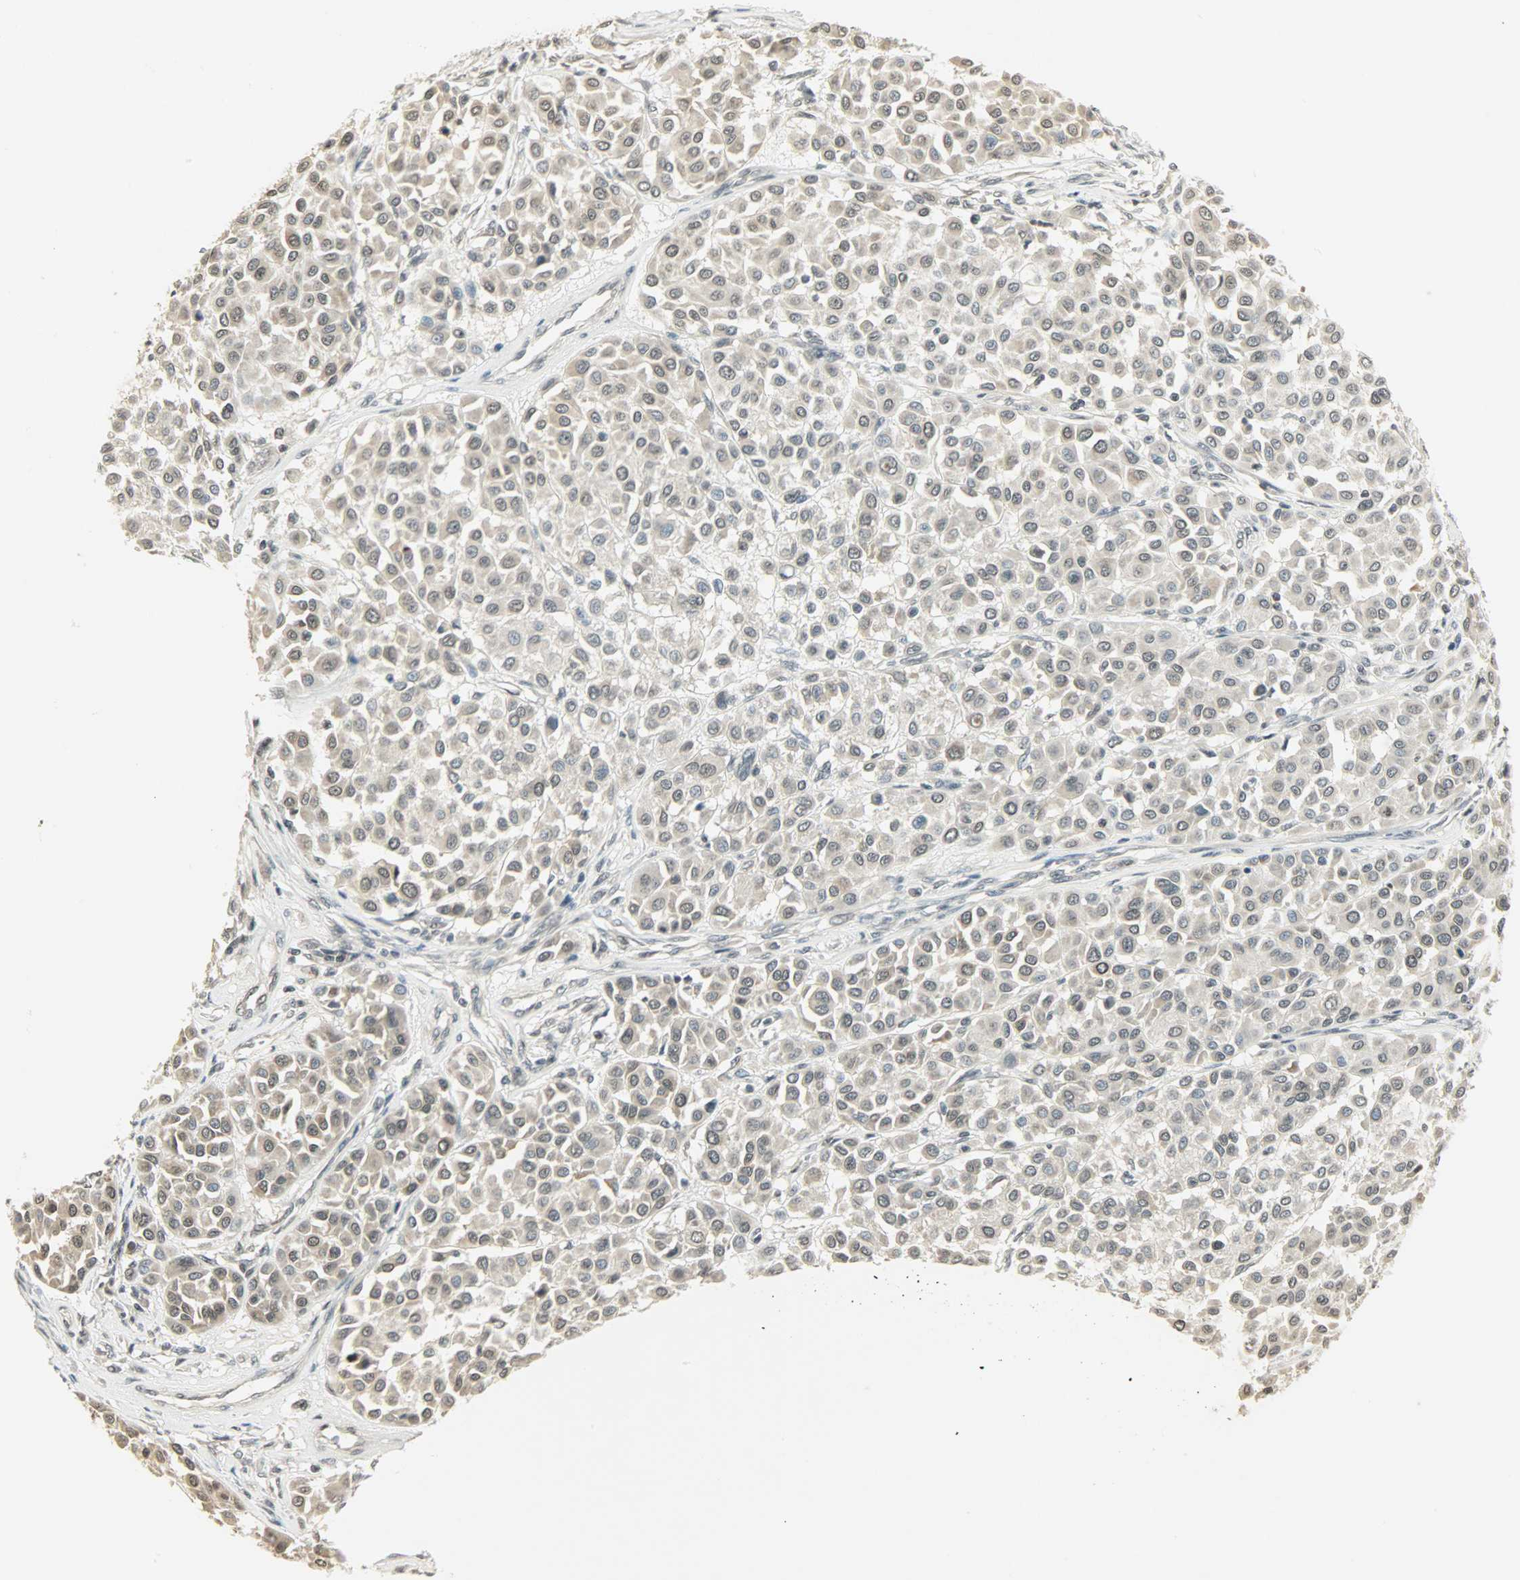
{"staining": {"intensity": "weak", "quantity": "<25%", "location": "cytoplasmic/membranous"}, "tissue": "melanoma", "cell_type": "Tumor cells", "image_type": "cancer", "snomed": [{"axis": "morphology", "description": "Malignant melanoma, Metastatic site"}, {"axis": "topography", "description": "Soft tissue"}], "caption": "Immunohistochemistry (IHC) of human melanoma shows no expression in tumor cells. Nuclei are stained in blue.", "gene": "SMARCA5", "patient": {"sex": "male", "age": 41}}